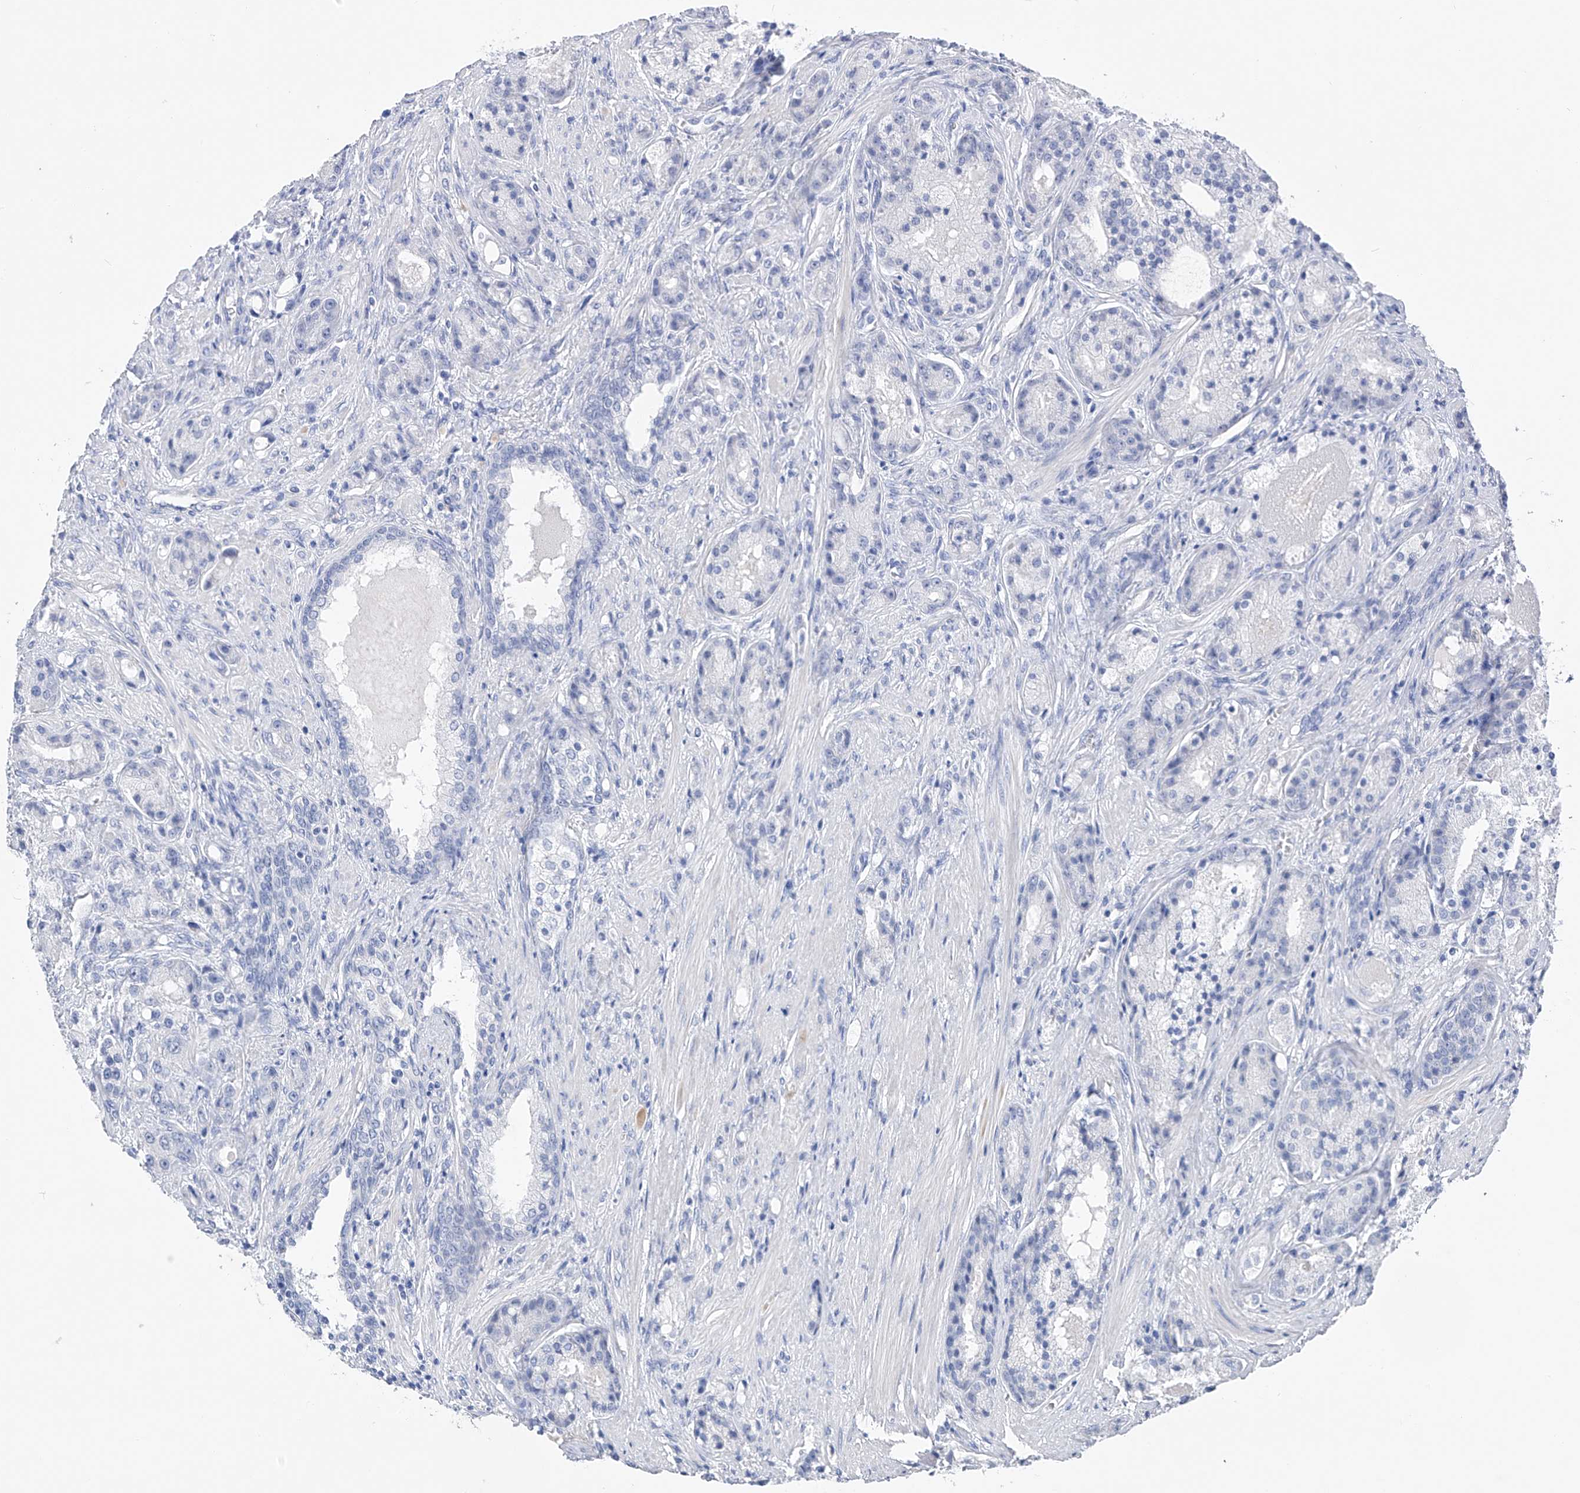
{"staining": {"intensity": "negative", "quantity": "none", "location": "none"}, "tissue": "prostate cancer", "cell_type": "Tumor cells", "image_type": "cancer", "snomed": [{"axis": "morphology", "description": "Adenocarcinoma, High grade"}, {"axis": "topography", "description": "Prostate"}], "caption": "Immunohistochemistry of human prostate cancer (adenocarcinoma (high-grade)) exhibits no expression in tumor cells.", "gene": "ADRA1A", "patient": {"sex": "male", "age": 60}}